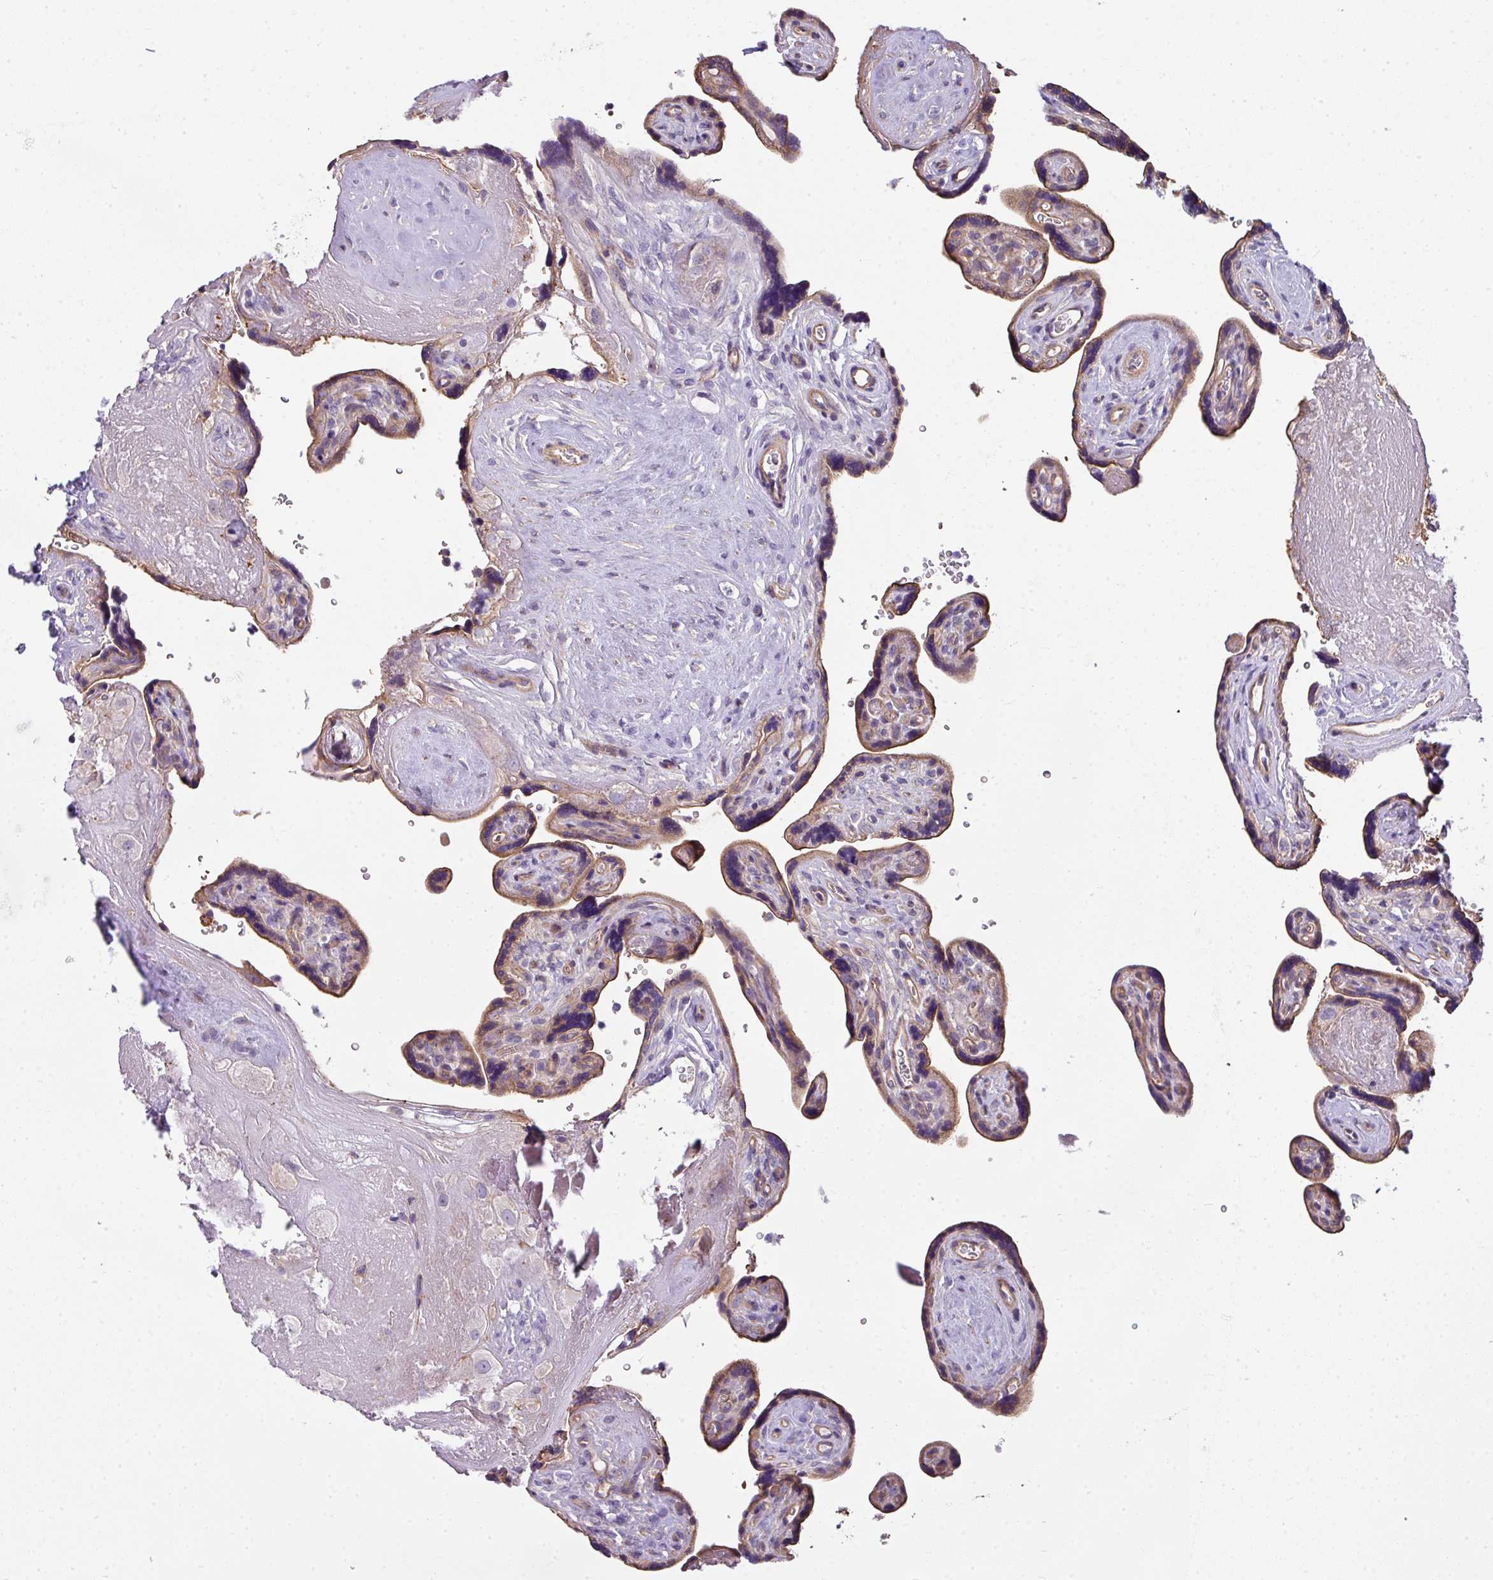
{"staining": {"intensity": "negative", "quantity": "none", "location": "none"}, "tissue": "placenta", "cell_type": "Decidual cells", "image_type": "normal", "snomed": [{"axis": "morphology", "description": "Normal tissue, NOS"}, {"axis": "topography", "description": "Placenta"}], "caption": "A high-resolution histopathology image shows IHC staining of normal placenta, which shows no significant expression in decidual cells.", "gene": "PALS2", "patient": {"sex": "female", "age": 39}}